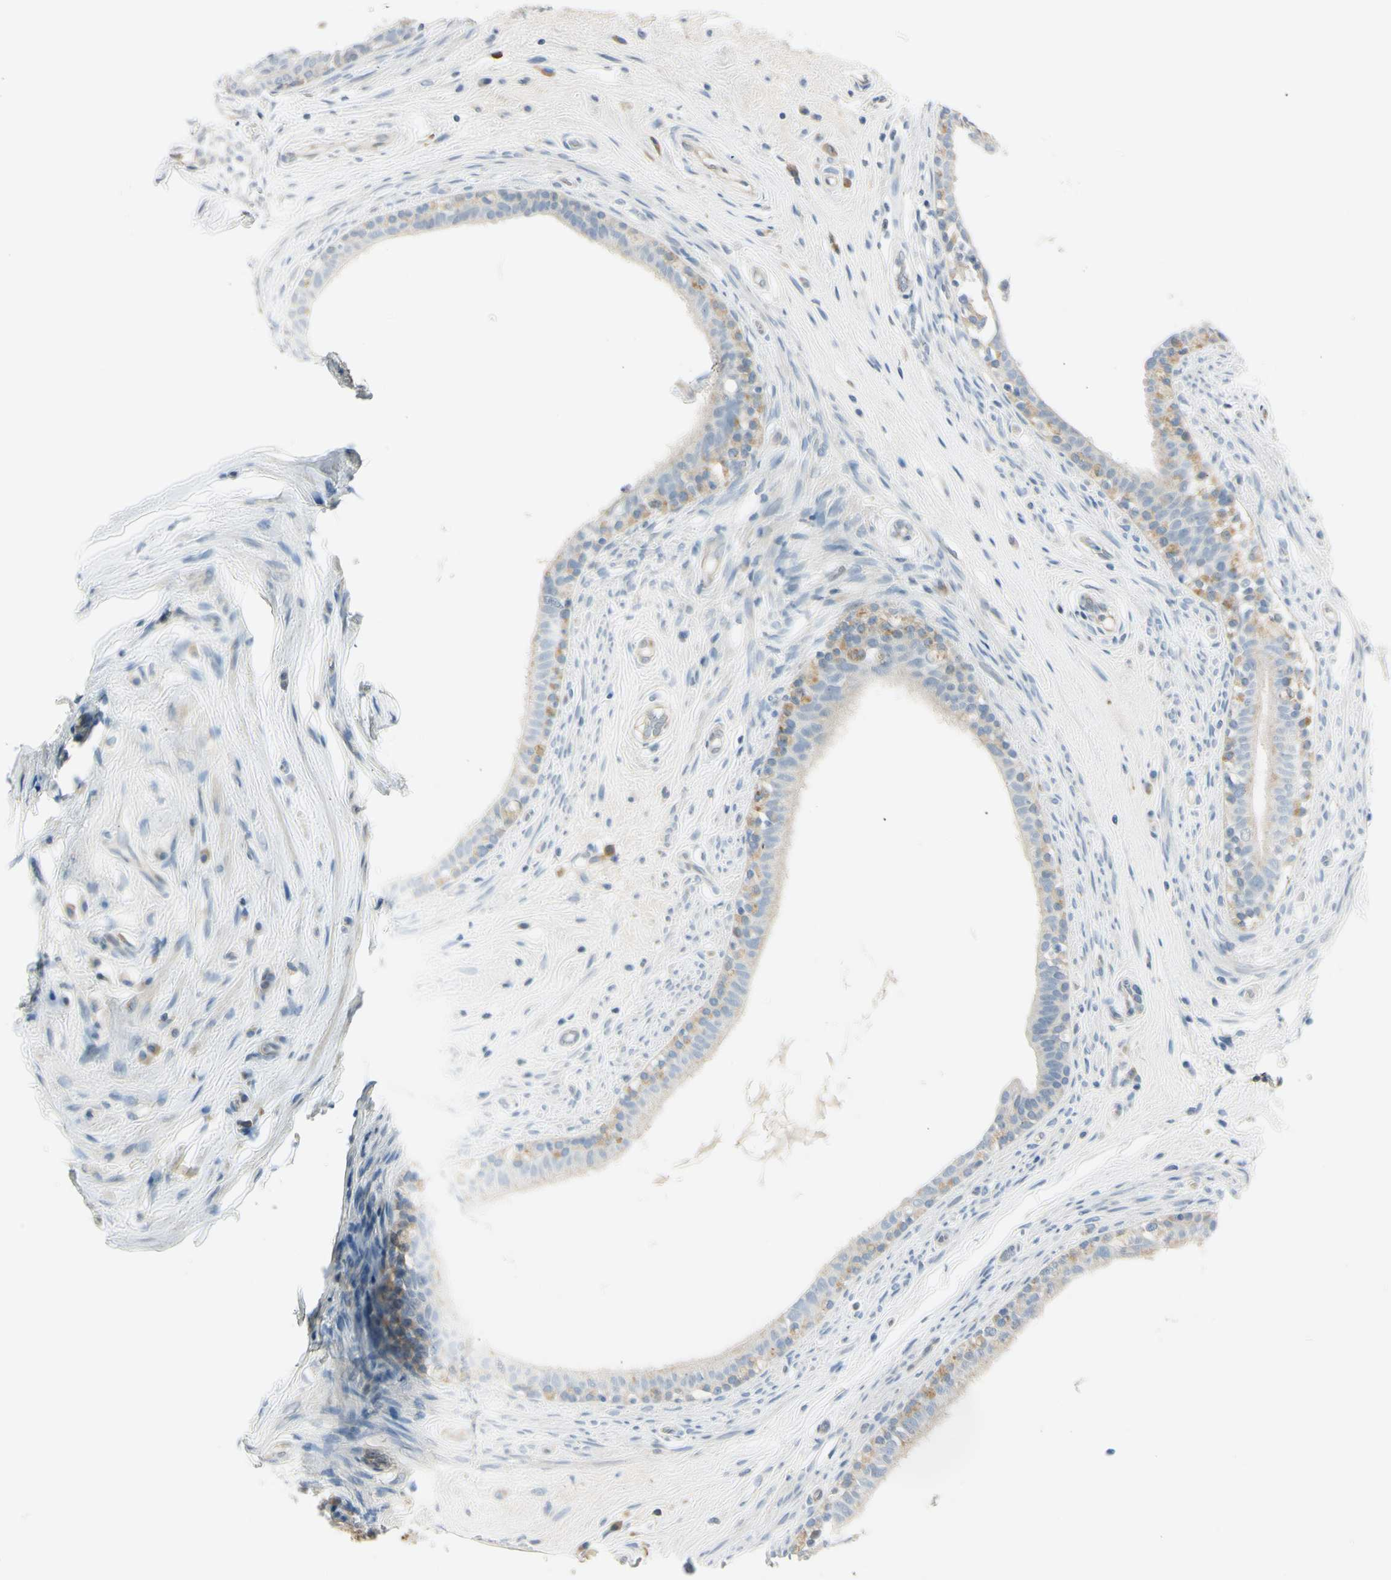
{"staining": {"intensity": "weak", "quantity": "<25%", "location": "cytoplasmic/membranous"}, "tissue": "epididymis", "cell_type": "Glandular cells", "image_type": "normal", "snomed": [{"axis": "morphology", "description": "Normal tissue, NOS"}, {"axis": "morphology", "description": "Inflammation, NOS"}, {"axis": "topography", "description": "Epididymis"}], "caption": "Immunohistochemistry (IHC) photomicrograph of normal epididymis: epididymis stained with DAB (3,3'-diaminobenzidine) exhibits no significant protein positivity in glandular cells.", "gene": "ASB9", "patient": {"sex": "male", "age": 84}}